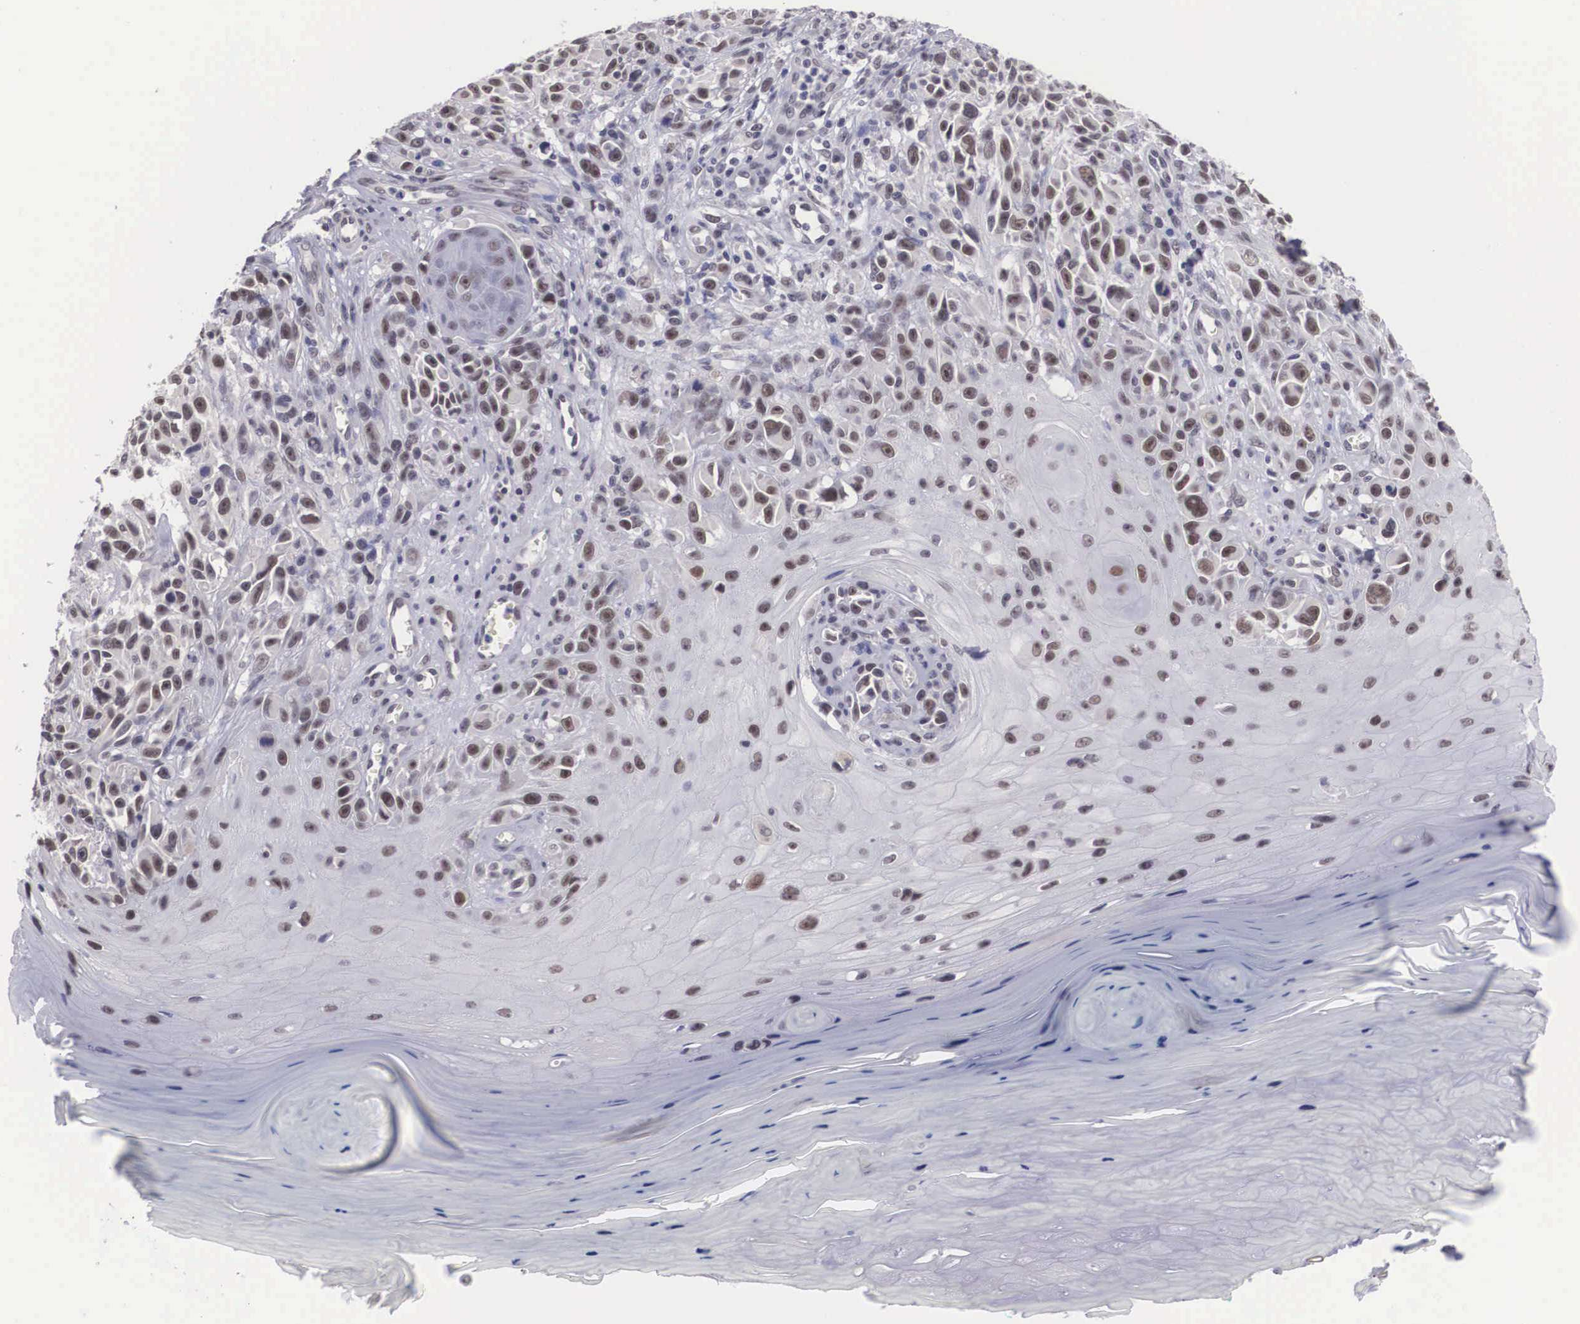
{"staining": {"intensity": "weak", "quantity": "25%-75%", "location": "nuclear"}, "tissue": "melanoma", "cell_type": "Tumor cells", "image_type": "cancer", "snomed": [{"axis": "morphology", "description": "Malignant melanoma, NOS"}, {"axis": "topography", "description": "Skin"}], "caption": "Immunohistochemistry (IHC) micrograph of human malignant melanoma stained for a protein (brown), which reveals low levels of weak nuclear staining in about 25%-75% of tumor cells.", "gene": "ZNF275", "patient": {"sex": "female", "age": 82}}